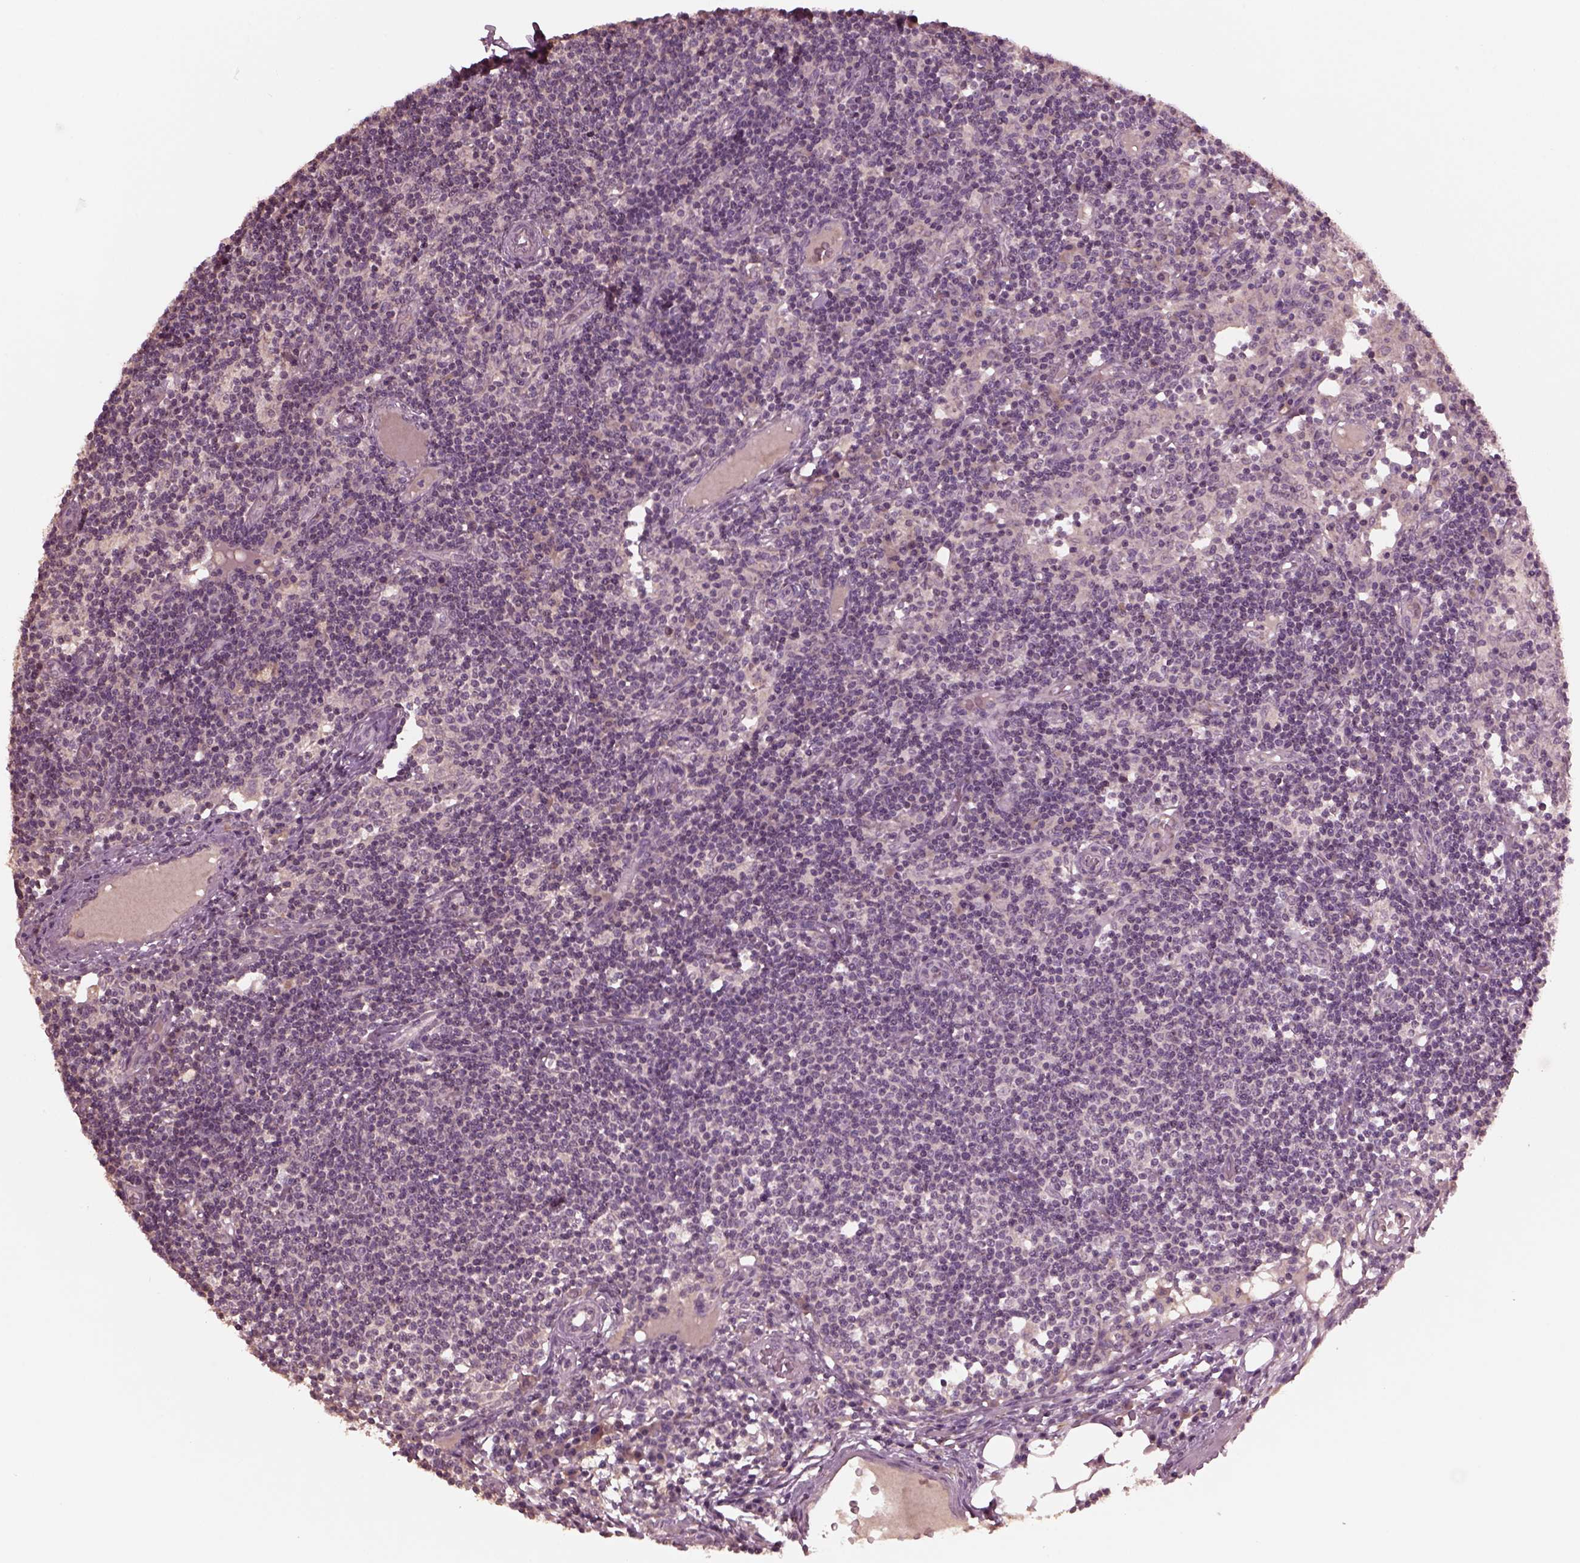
{"staining": {"intensity": "negative", "quantity": "none", "location": "none"}, "tissue": "lymph node", "cell_type": "Germinal center cells", "image_type": "normal", "snomed": [{"axis": "morphology", "description": "Normal tissue, NOS"}, {"axis": "topography", "description": "Lymph node"}], "caption": "This photomicrograph is of benign lymph node stained with immunohistochemistry (IHC) to label a protein in brown with the nuclei are counter-stained blue. There is no staining in germinal center cells.", "gene": "PORCN", "patient": {"sex": "female", "age": 72}}